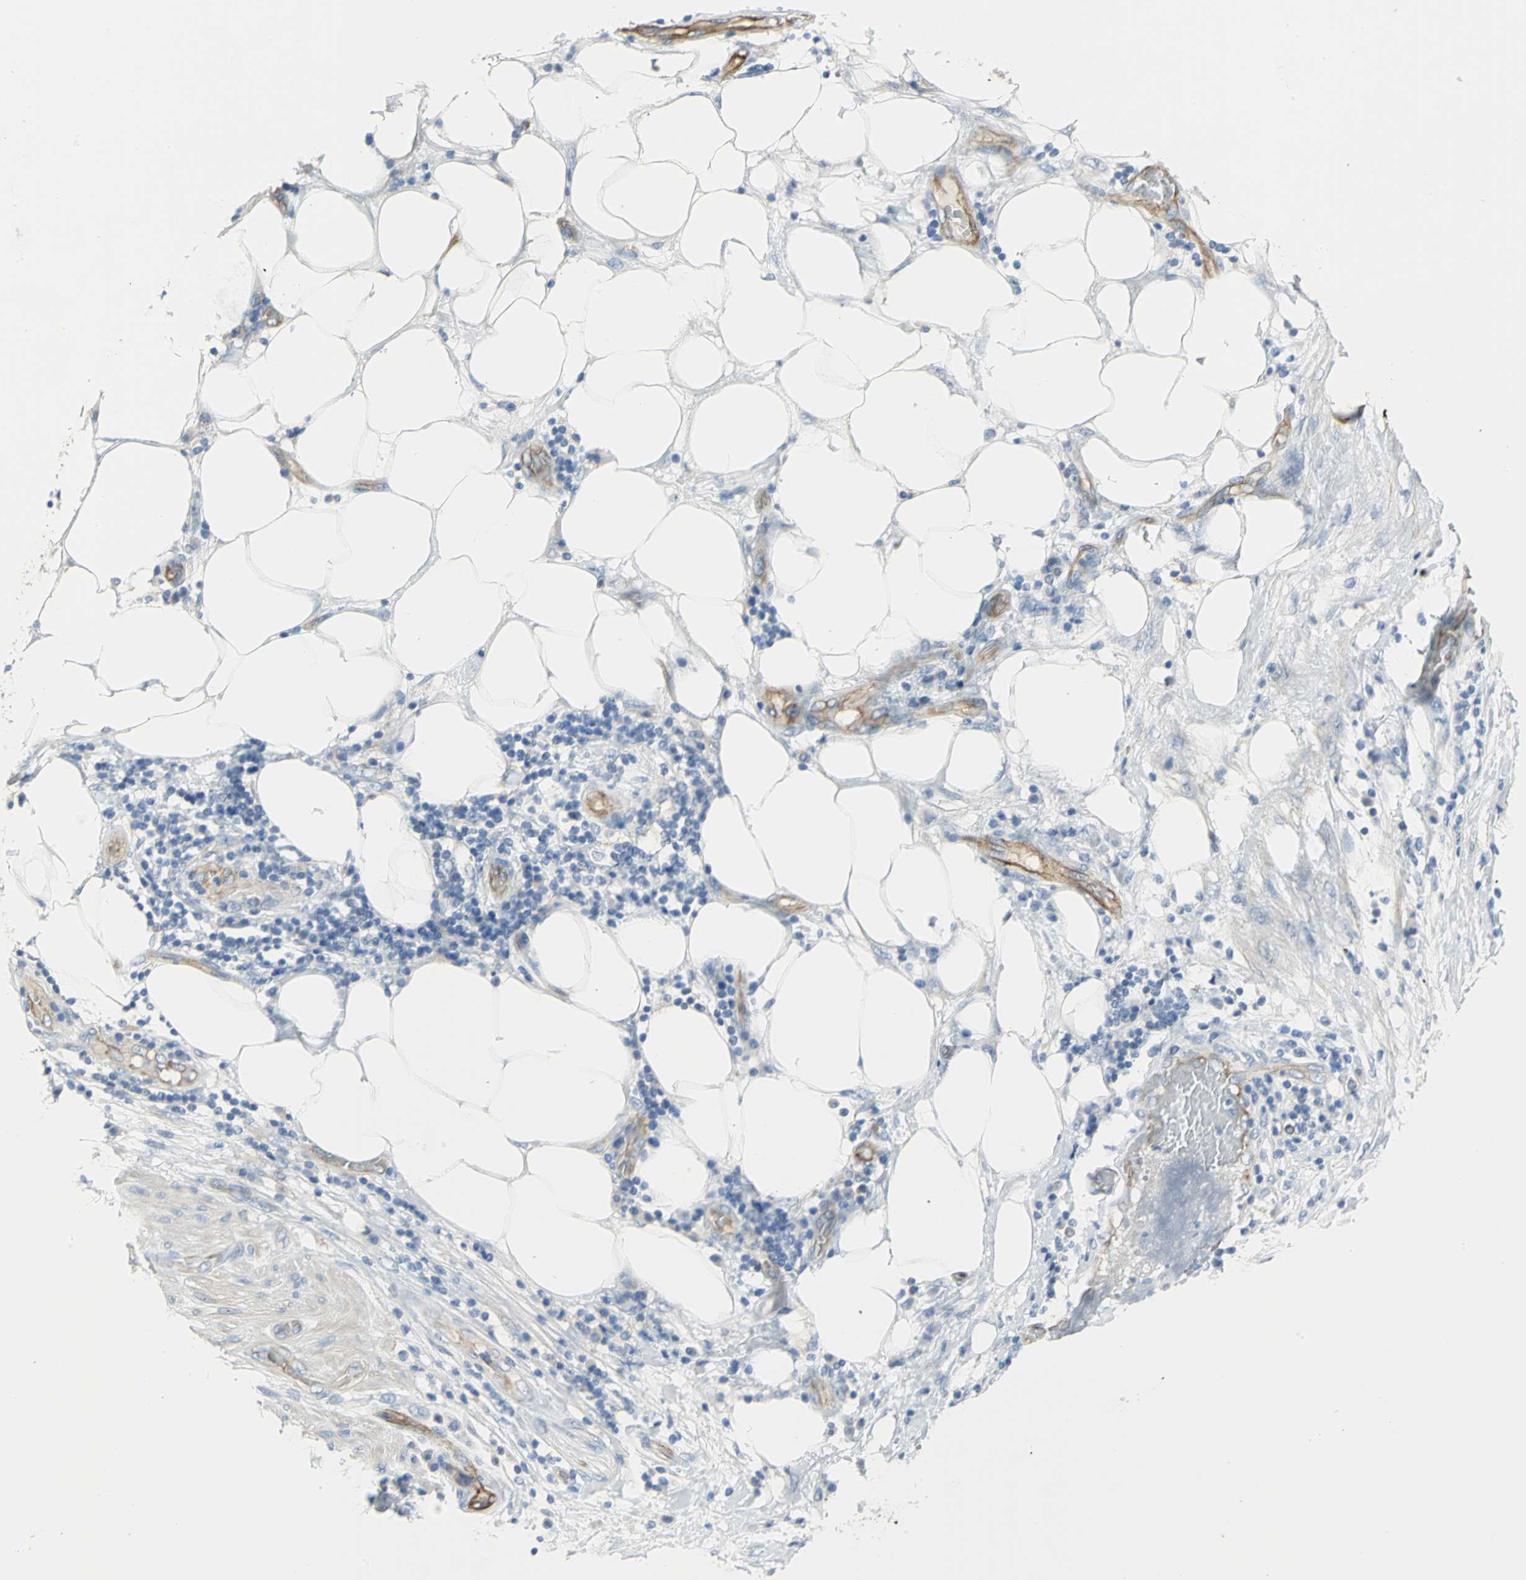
{"staining": {"intensity": "negative", "quantity": "none", "location": "none"}, "tissue": "lung cancer", "cell_type": "Tumor cells", "image_type": "cancer", "snomed": [{"axis": "morphology", "description": "Inflammation, NOS"}, {"axis": "morphology", "description": "Squamous cell carcinoma, NOS"}, {"axis": "topography", "description": "Lymph node"}, {"axis": "topography", "description": "Soft tissue"}, {"axis": "topography", "description": "Lung"}], "caption": "Lung squamous cell carcinoma was stained to show a protein in brown. There is no significant staining in tumor cells.", "gene": "FLNB", "patient": {"sex": "male", "age": 66}}